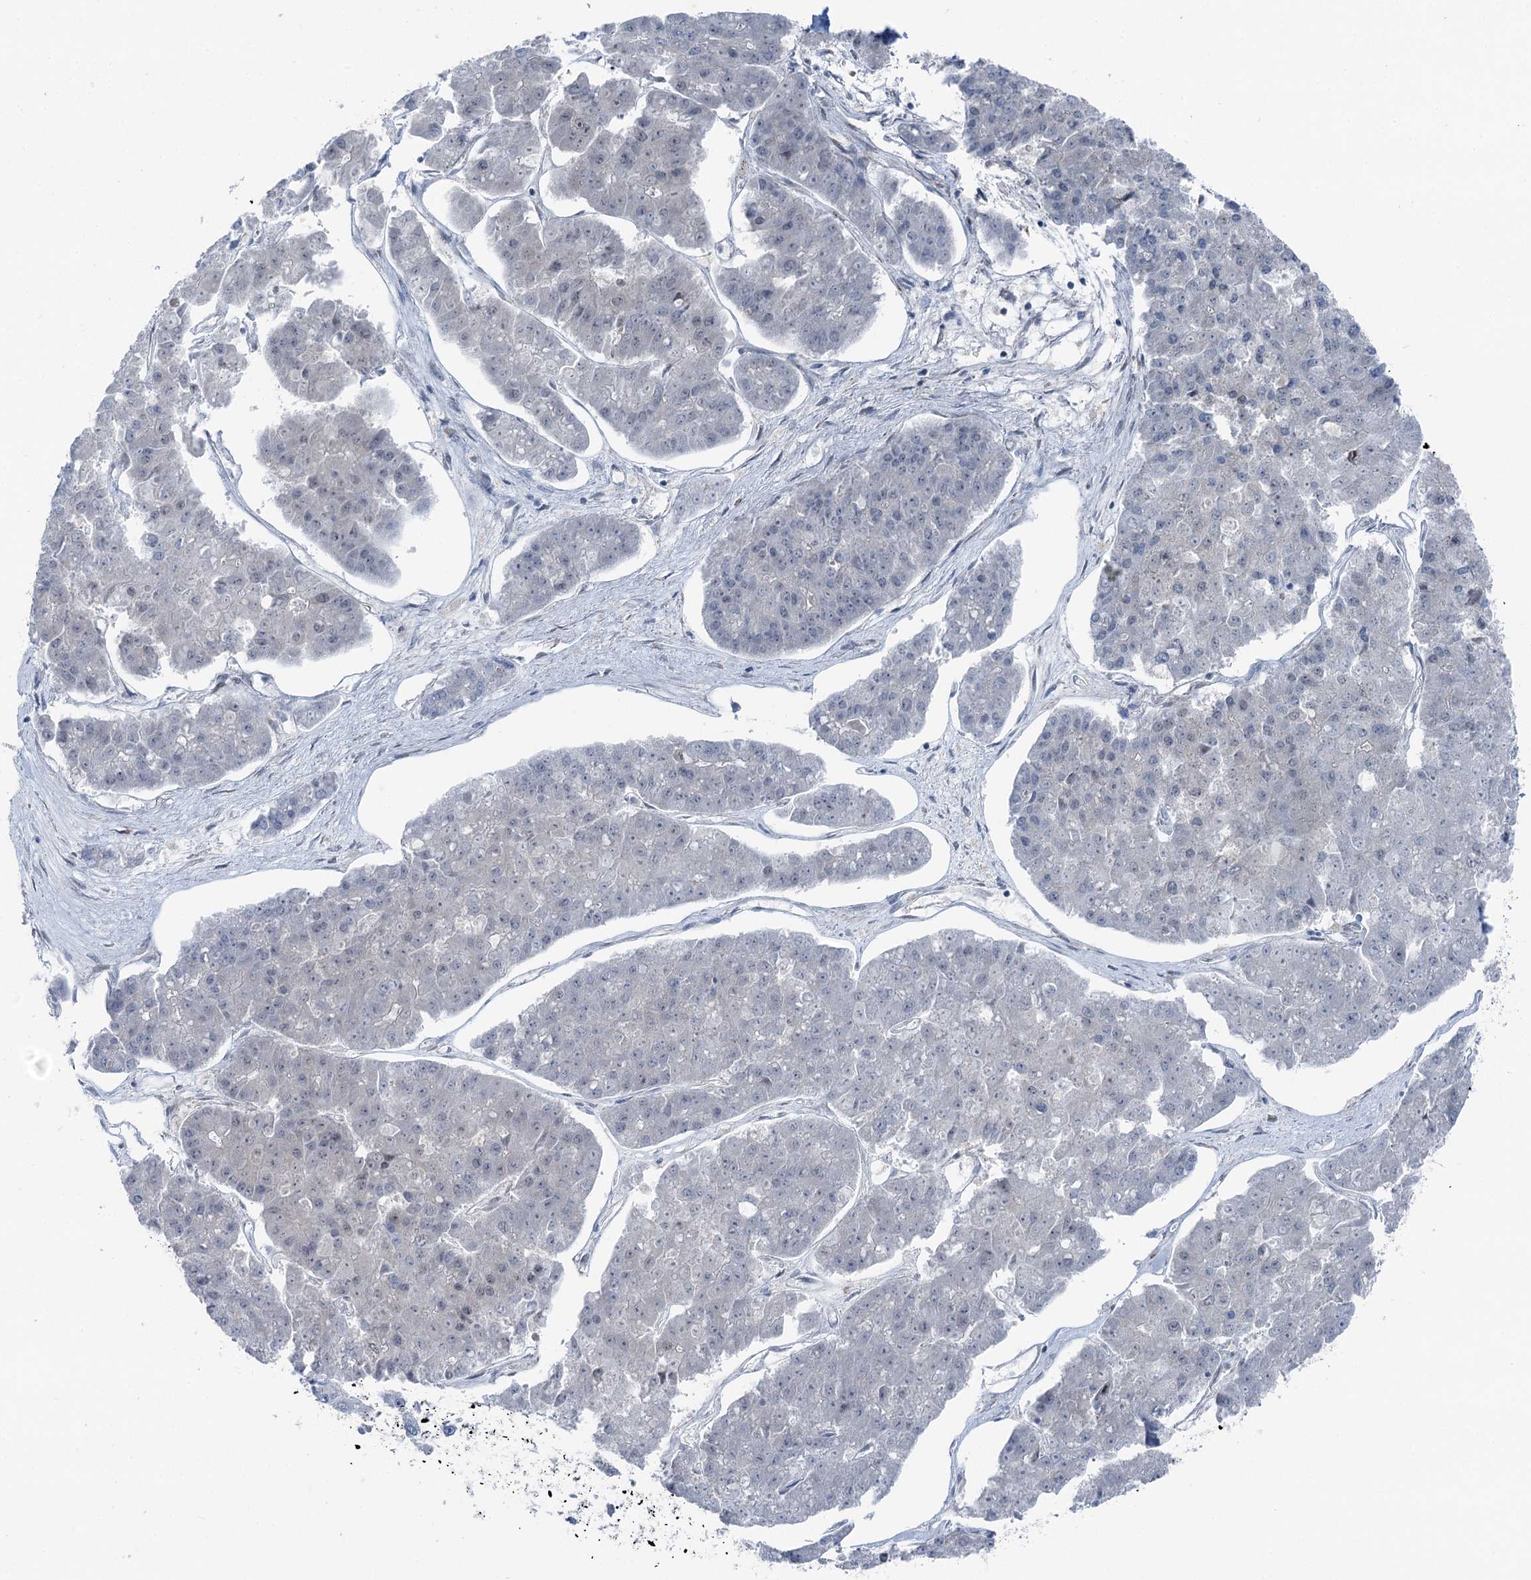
{"staining": {"intensity": "negative", "quantity": "none", "location": "none"}, "tissue": "pancreatic cancer", "cell_type": "Tumor cells", "image_type": "cancer", "snomed": [{"axis": "morphology", "description": "Adenocarcinoma, NOS"}, {"axis": "topography", "description": "Pancreas"}], "caption": "This is an immunohistochemistry (IHC) photomicrograph of pancreatic adenocarcinoma. There is no positivity in tumor cells.", "gene": "STEEP1", "patient": {"sex": "male", "age": 50}}